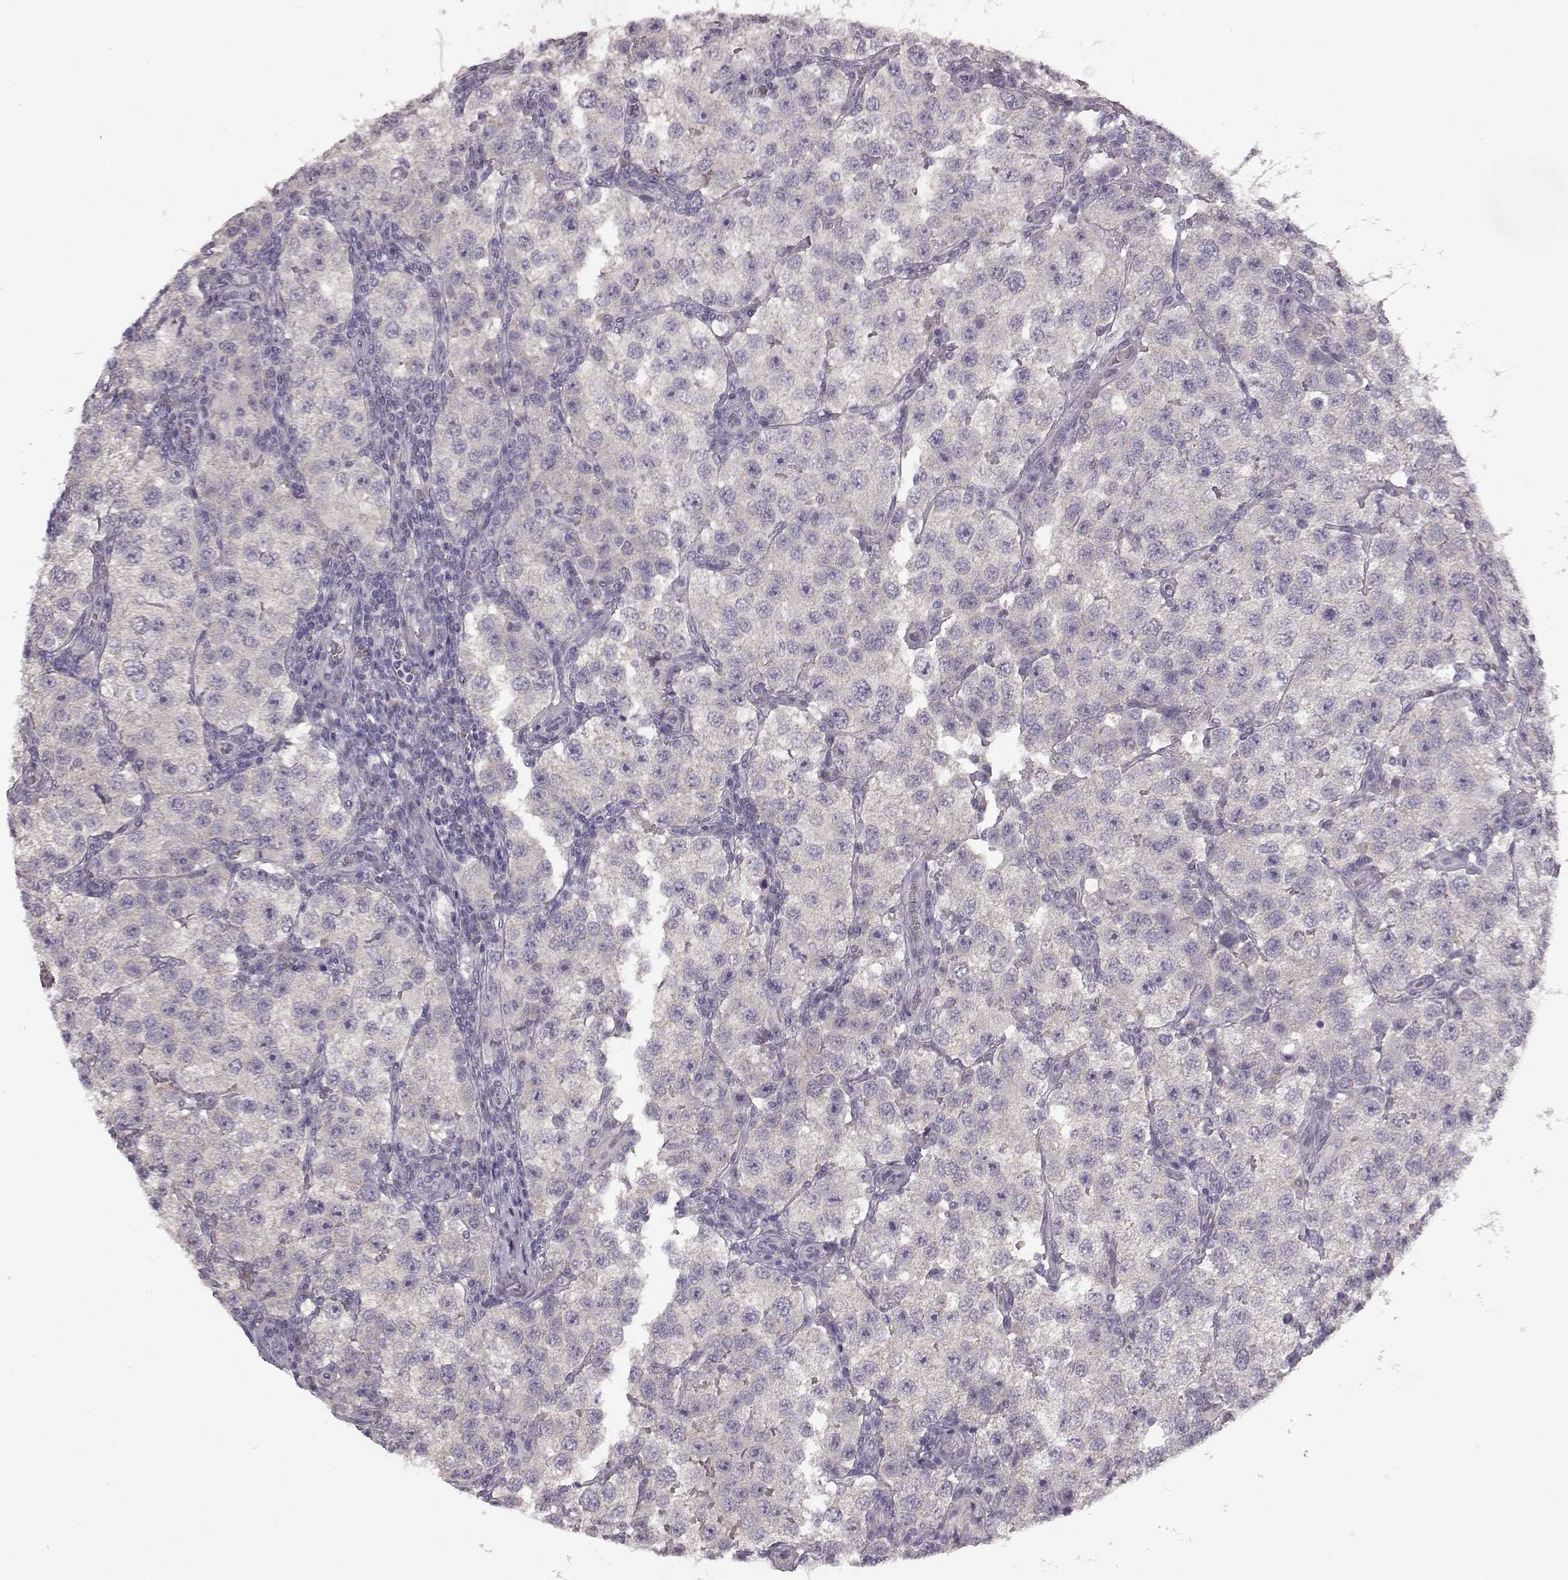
{"staining": {"intensity": "negative", "quantity": "none", "location": "none"}, "tissue": "testis cancer", "cell_type": "Tumor cells", "image_type": "cancer", "snomed": [{"axis": "morphology", "description": "Seminoma, NOS"}, {"axis": "topography", "description": "Testis"}], "caption": "An IHC micrograph of seminoma (testis) is shown. There is no staining in tumor cells of seminoma (testis).", "gene": "BFSP2", "patient": {"sex": "male", "age": 37}}